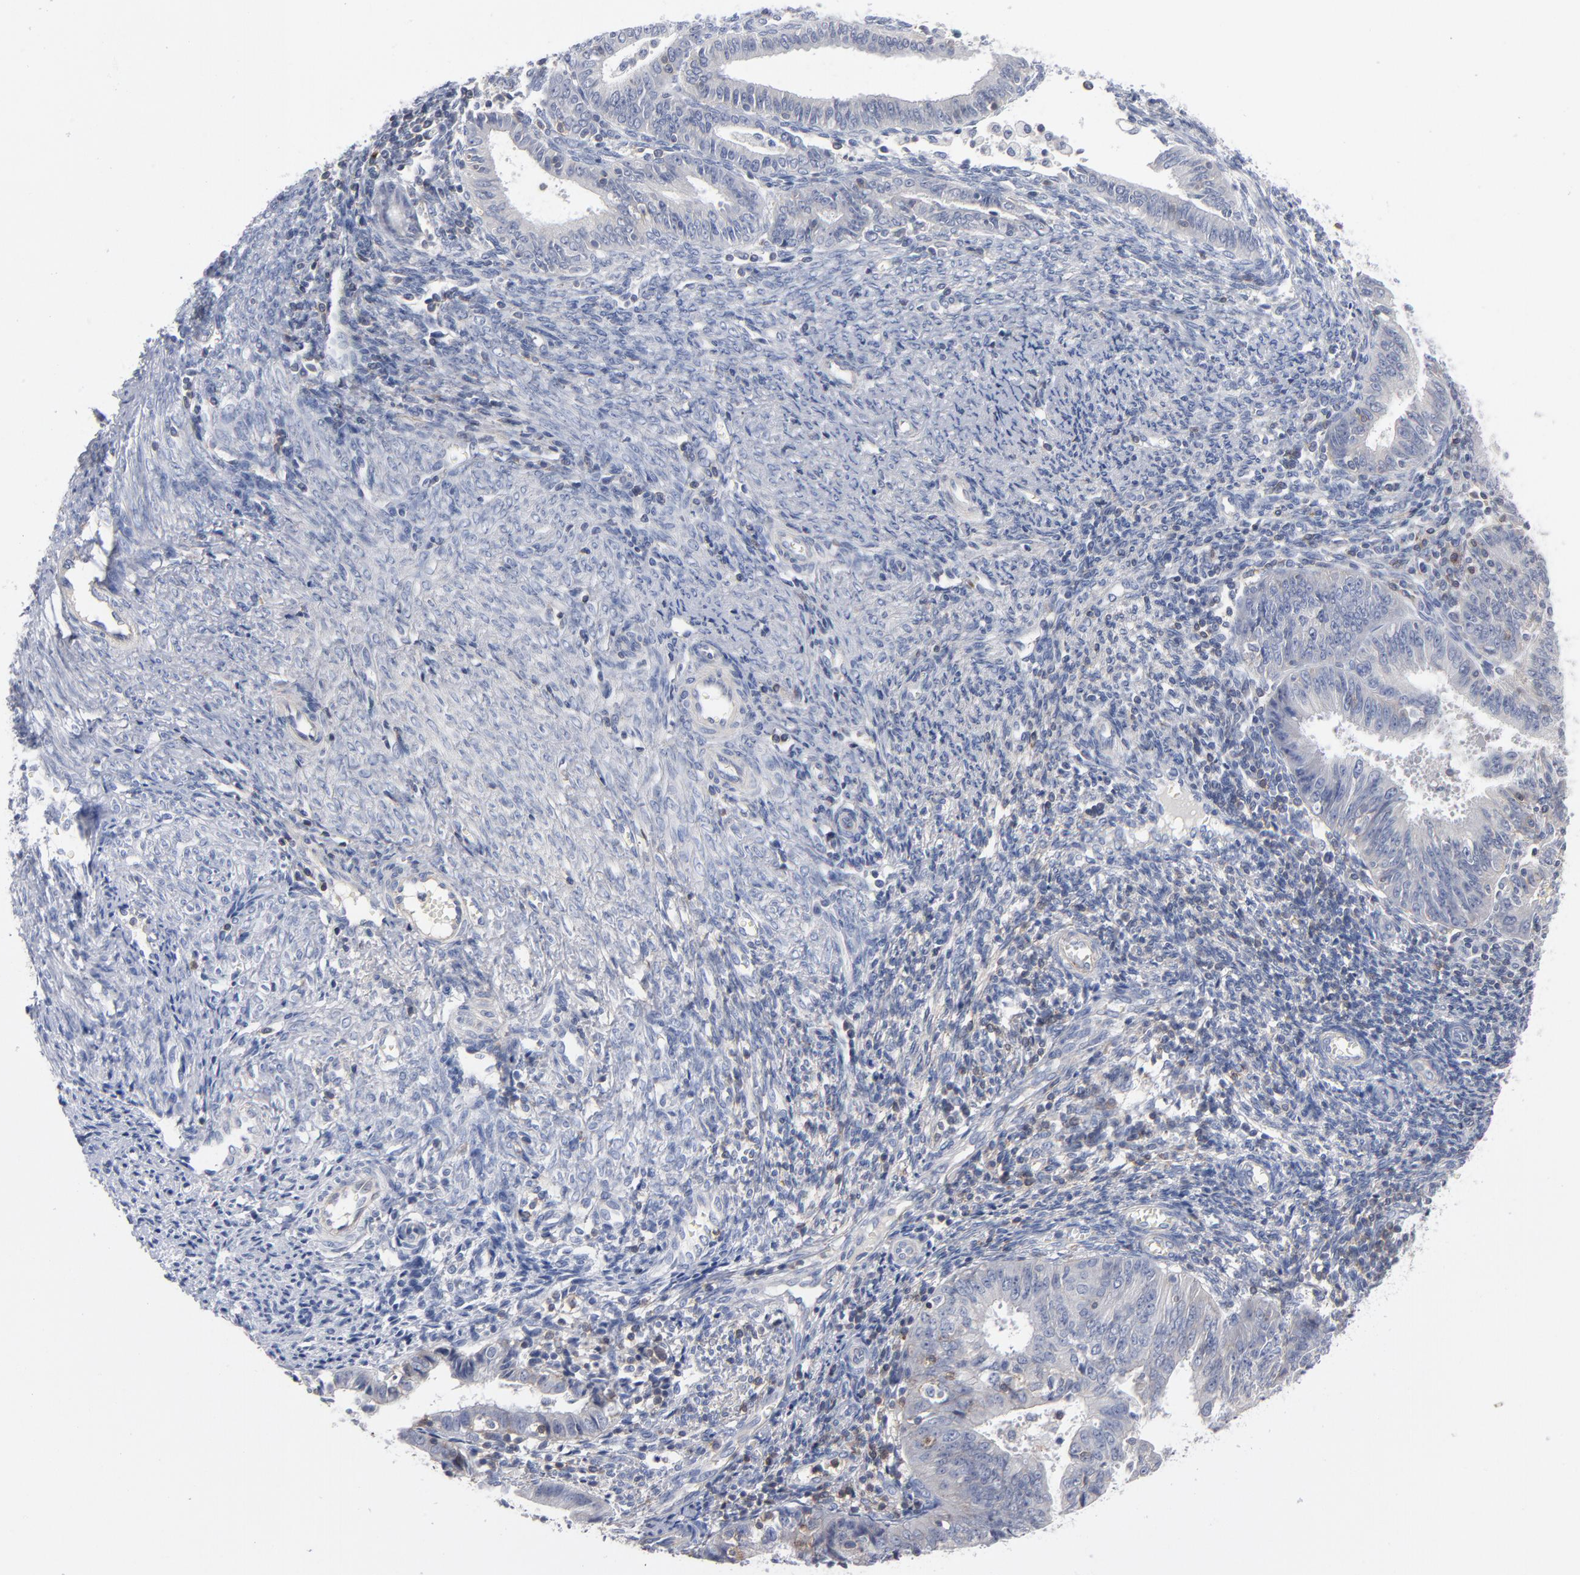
{"staining": {"intensity": "weak", "quantity": "<25%", "location": "cytoplasmic/membranous"}, "tissue": "endometrial cancer", "cell_type": "Tumor cells", "image_type": "cancer", "snomed": [{"axis": "morphology", "description": "Adenocarcinoma, NOS"}, {"axis": "topography", "description": "Endometrium"}], "caption": "There is no significant expression in tumor cells of endometrial cancer. The staining was performed using DAB (3,3'-diaminobenzidine) to visualize the protein expression in brown, while the nuclei were stained in blue with hematoxylin (Magnification: 20x).", "gene": "PDLIM2", "patient": {"sex": "female", "age": 42}}